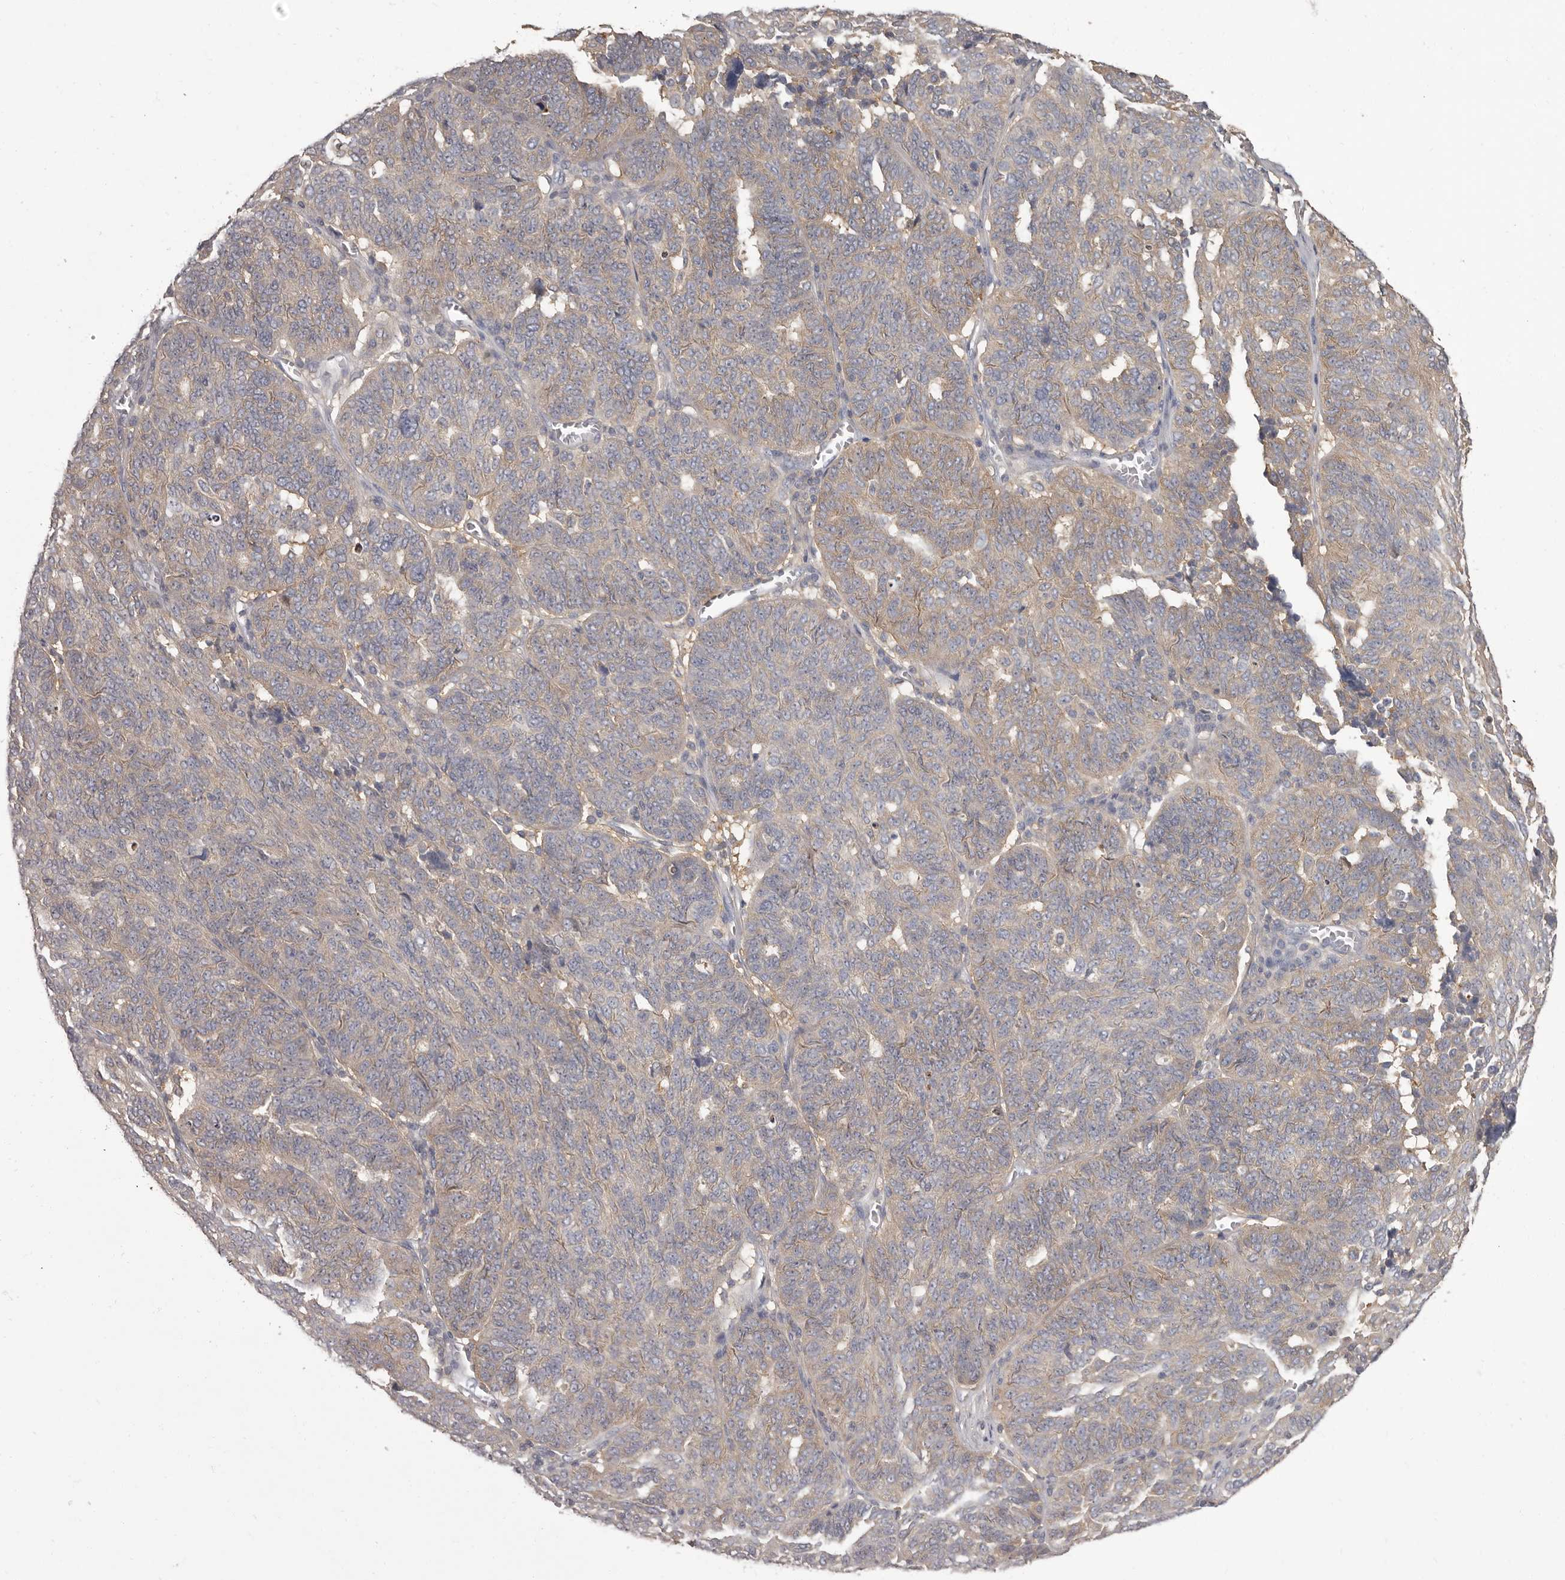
{"staining": {"intensity": "weak", "quantity": "25%-75%", "location": "cytoplasmic/membranous"}, "tissue": "ovarian cancer", "cell_type": "Tumor cells", "image_type": "cancer", "snomed": [{"axis": "morphology", "description": "Cystadenocarcinoma, serous, NOS"}, {"axis": "topography", "description": "Ovary"}], "caption": "The photomicrograph exhibits immunohistochemical staining of ovarian serous cystadenocarcinoma. There is weak cytoplasmic/membranous positivity is seen in approximately 25%-75% of tumor cells.", "gene": "APEH", "patient": {"sex": "female", "age": 59}}